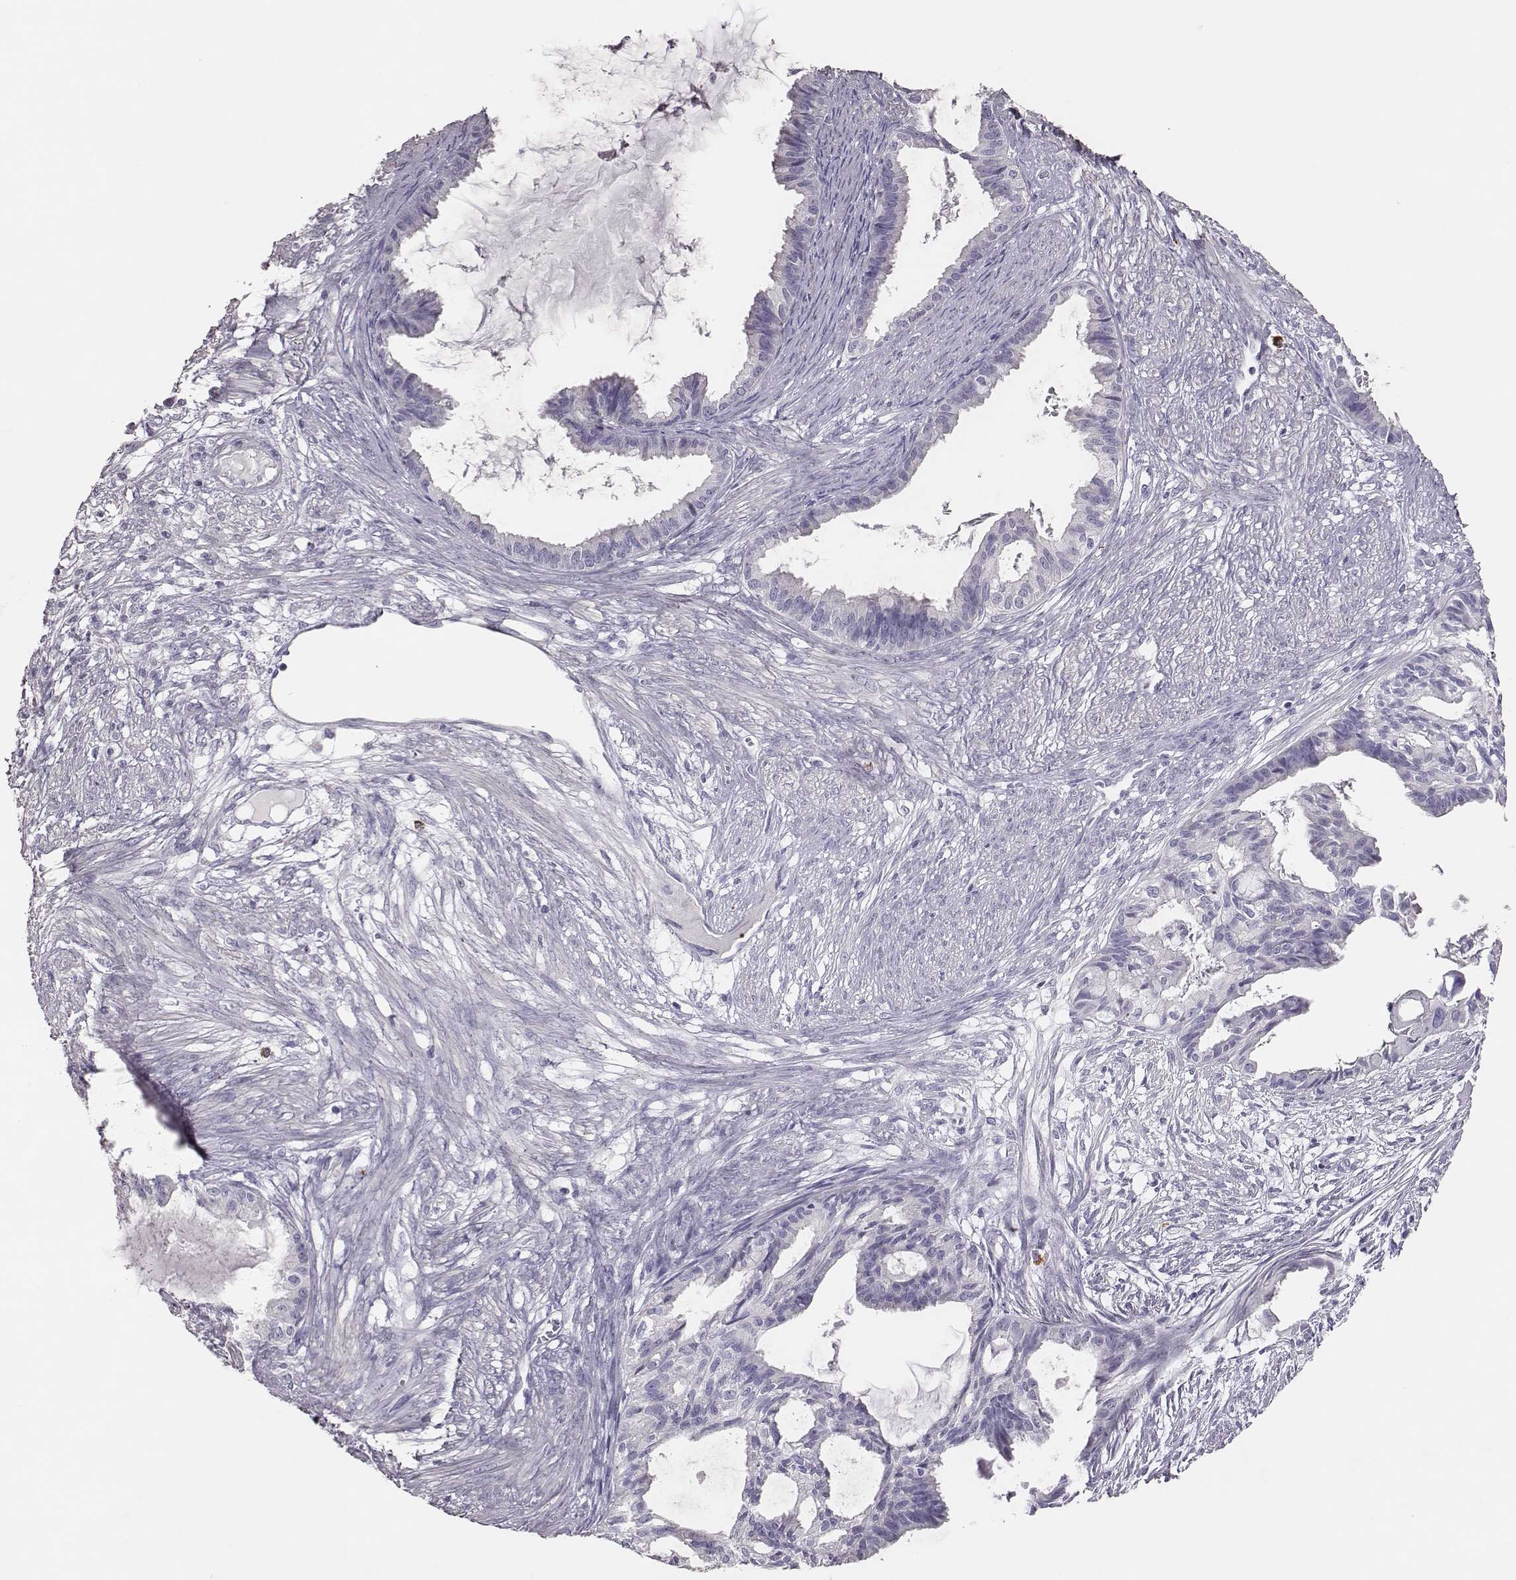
{"staining": {"intensity": "negative", "quantity": "none", "location": "none"}, "tissue": "endometrial cancer", "cell_type": "Tumor cells", "image_type": "cancer", "snomed": [{"axis": "morphology", "description": "Adenocarcinoma, NOS"}, {"axis": "topography", "description": "Endometrium"}], "caption": "A micrograph of endometrial cancer (adenocarcinoma) stained for a protein demonstrates no brown staining in tumor cells.", "gene": "P2RY10", "patient": {"sex": "female", "age": 86}}